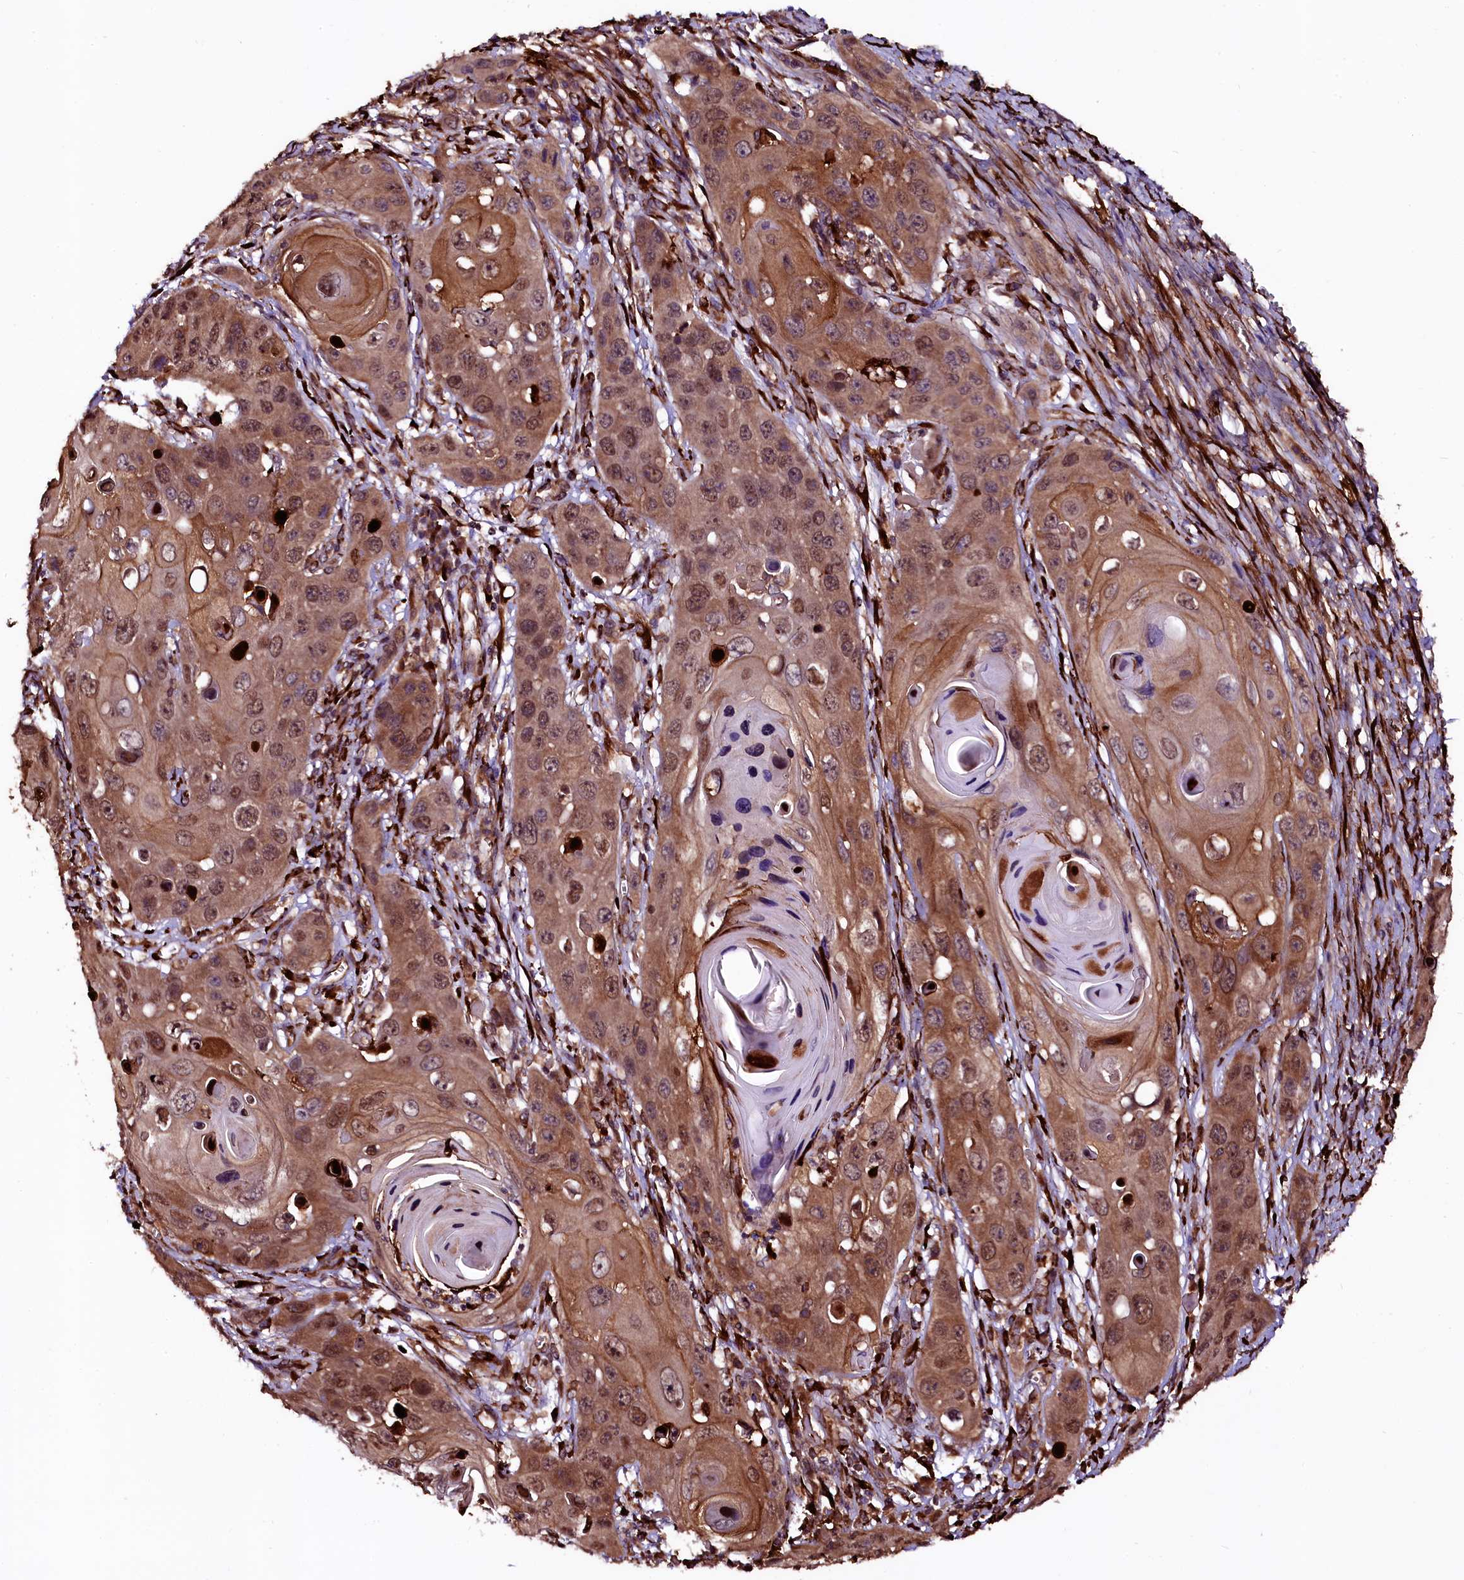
{"staining": {"intensity": "moderate", "quantity": ">75%", "location": "cytoplasmic/membranous,nuclear"}, "tissue": "skin cancer", "cell_type": "Tumor cells", "image_type": "cancer", "snomed": [{"axis": "morphology", "description": "Squamous cell carcinoma, NOS"}, {"axis": "topography", "description": "Skin"}], "caption": "Immunohistochemical staining of human skin squamous cell carcinoma exhibits medium levels of moderate cytoplasmic/membranous and nuclear protein staining in approximately >75% of tumor cells.", "gene": "N4BP1", "patient": {"sex": "male", "age": 55}}